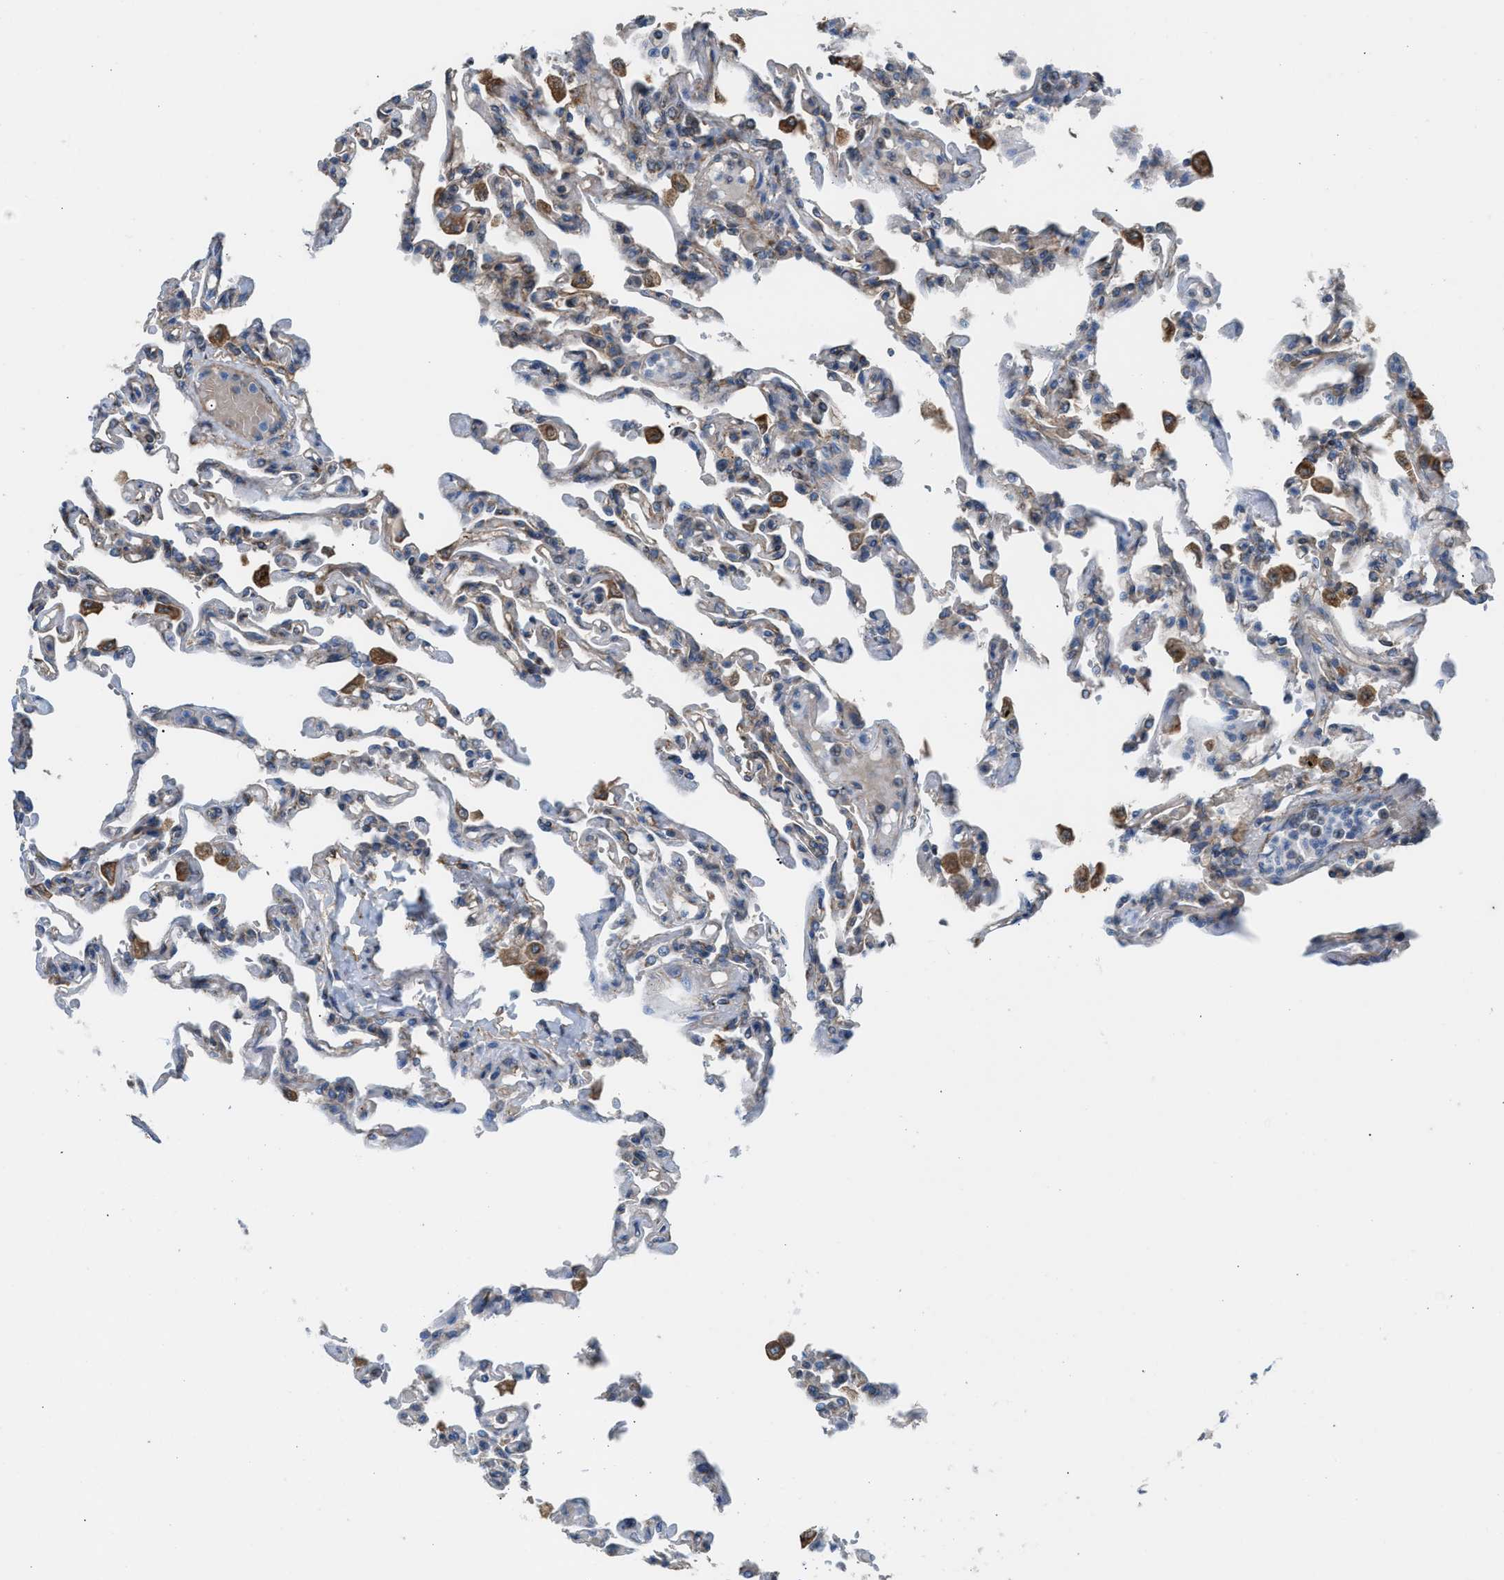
{"staining": {"intensity": "moderate", "quantity": "25%-75%", "location": "cytoplasmic/membranous"}, "tissue": "lung", "cell_type": "Alveolar cells", "image_type": "normal", "snomed": [{"axis": "morphology", "description": "Normal tissue, NOS"}, {"axis": "topography", "description": "Lung"}], "caption": "Alveolar cells reveal medium levels of moderate cytoplasmic/membranous expression in about 25%-75% of cells in benign human lung. The protein is stained brown, and the nuclei are stained in blue (DAB IHC with brightfield microscopy, high magnification).", "gene": "SLC10A3", "patient": {"sex": "male", "age": 21}}